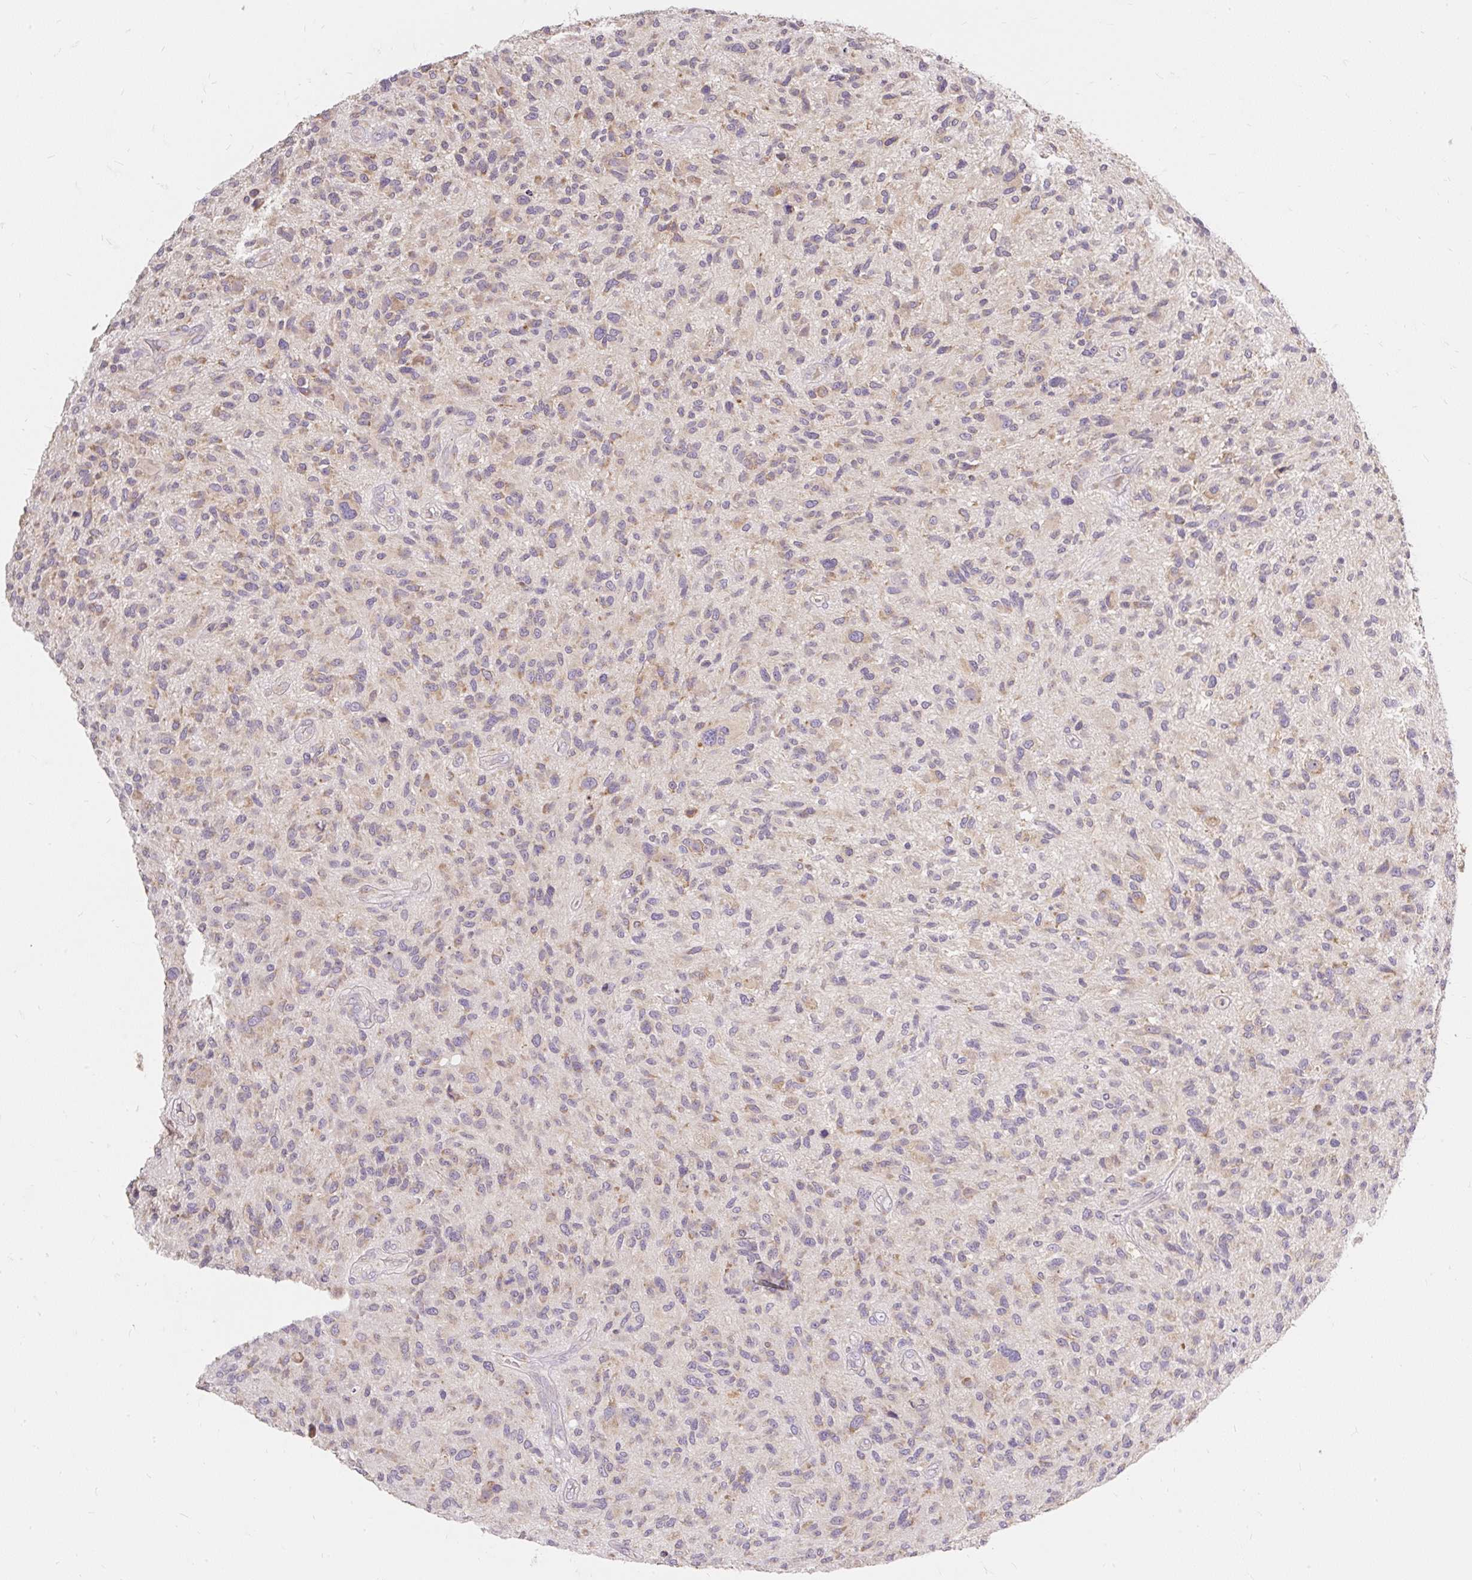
{"staining": {"intensity": "weak", "quantity": "<25%", "location": "cytoplasmic/membranous"}, "tissue": "glioma", "cell_type": "Tumor cells", "image_type": "cancer", "snomed": [{"axis": "morphology", "description": "Glioma, malignant, High grade"}, {"axis": "topography", "description": "Brain"}], "caption": "The immunohistochemistry histopathology image has no significant positivity in tumor cells of glioma tissue.", "gene": "SEC63", "patient": {"sex": "male", "age": 47}}